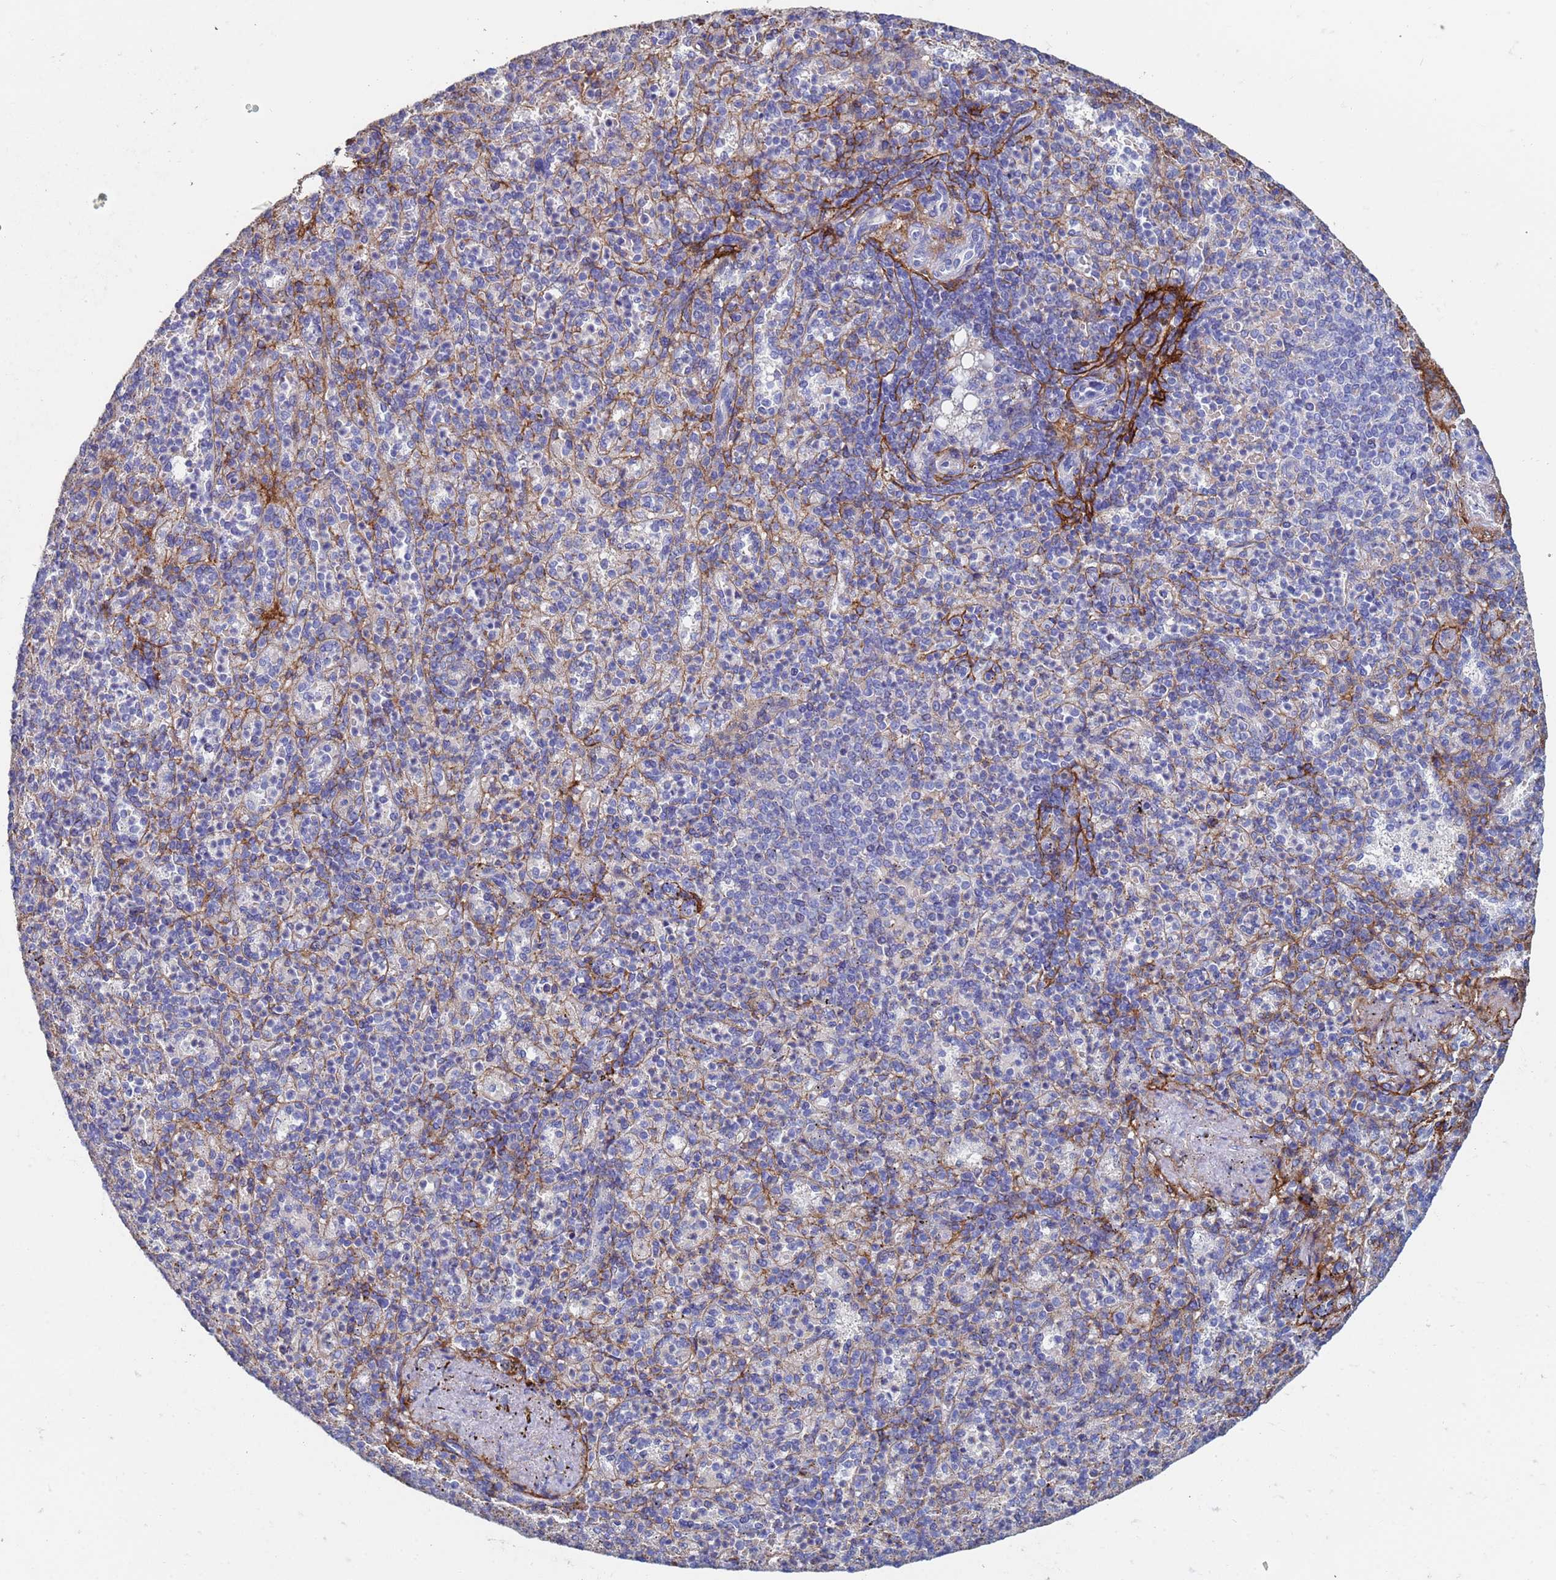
{"staining": {"intensity": "weak", "quantity": "<25%", "location": "cytoplasmic/membranous"}, "tissue": "spleen", "cell_type": "Cells in red pulp", "image_type": "normal", "snomed": [{"axis": "morphology", "description": "Normal tissue, NOS"}, {"axis": "topography", "description": "Spleen"}], "caption": "Cells in red pulp are negative for brown protein staining in benign spleen. (DAB IHC, high magnification).", "gene": "ABCA8", "patient": {"sex": "female", "age": 74}}